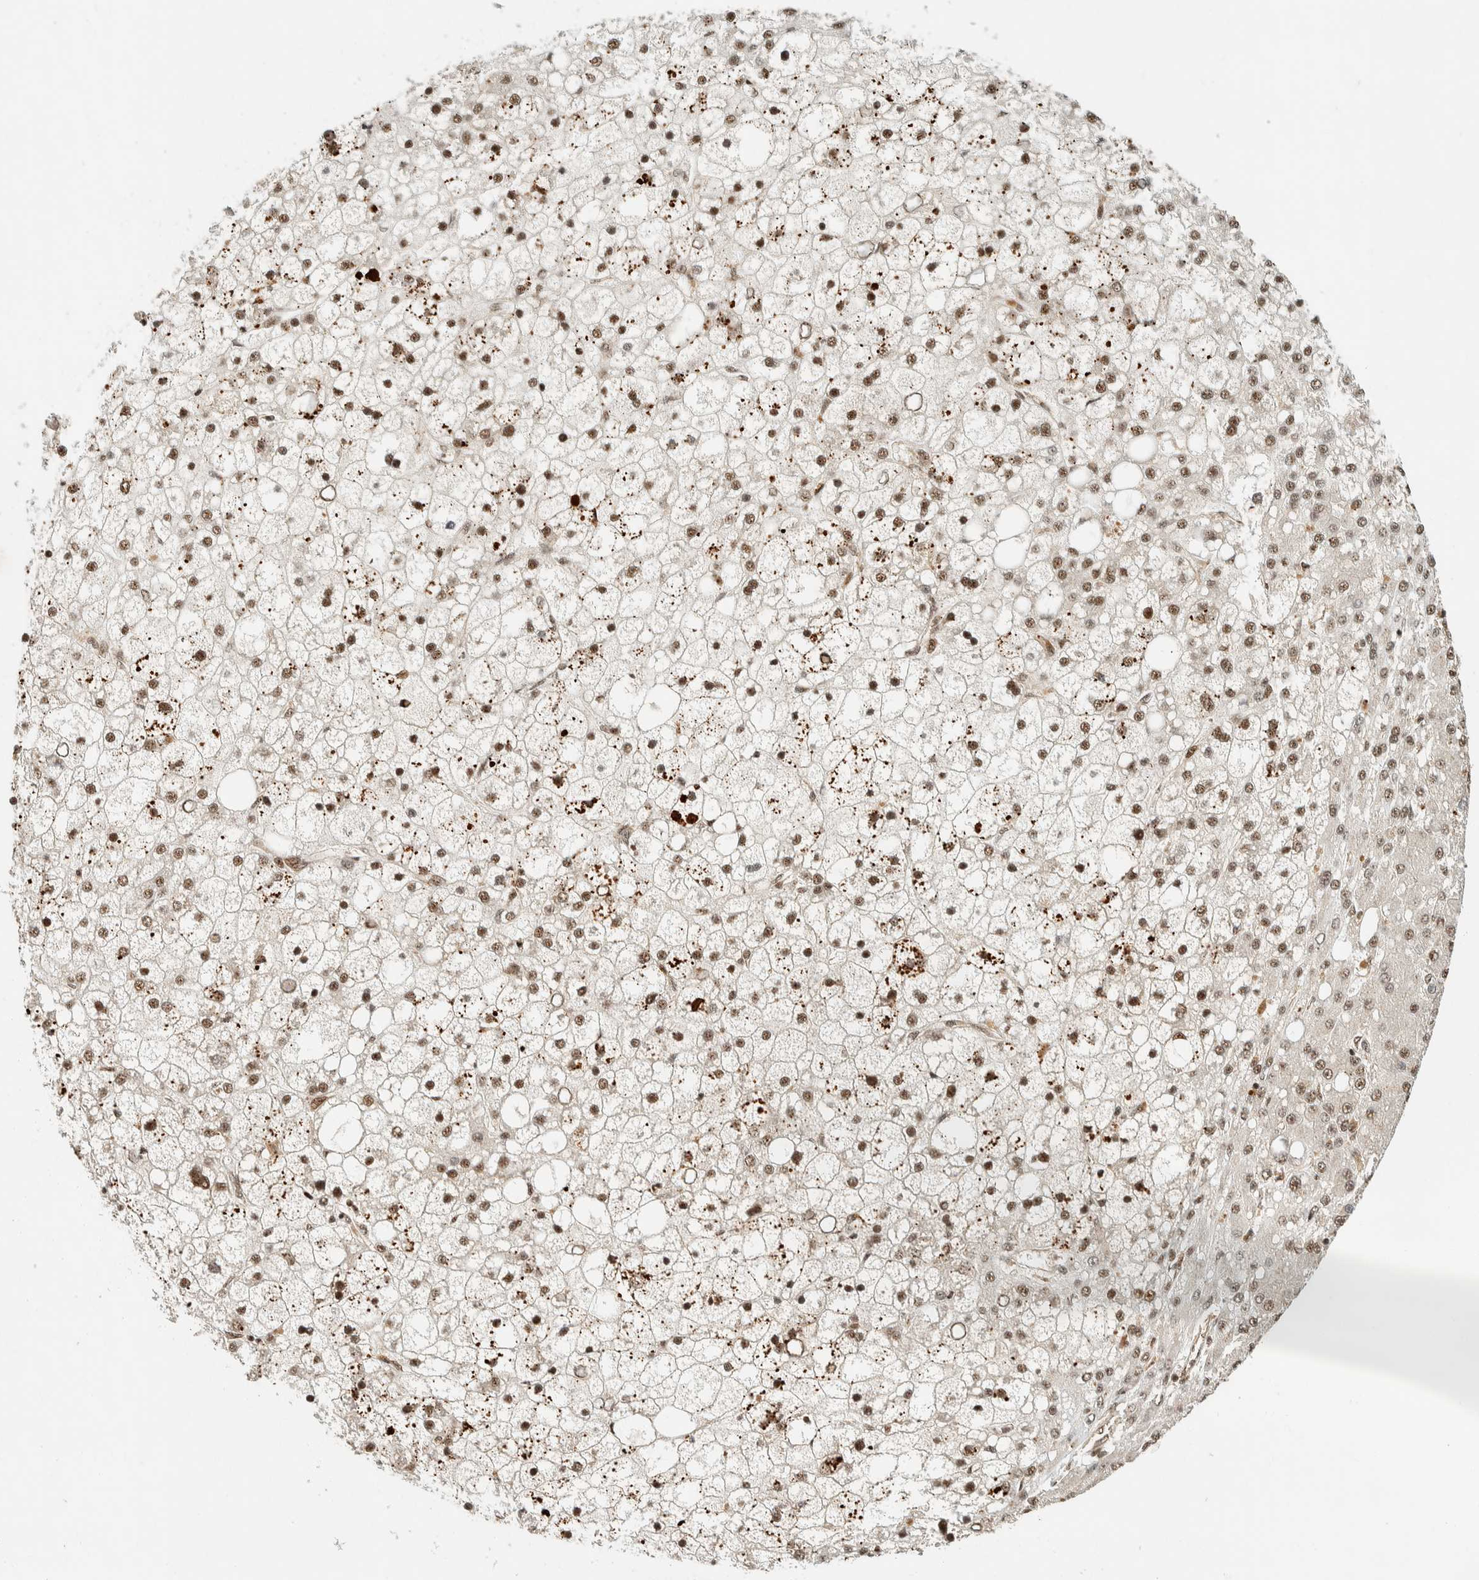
{"staining": {"intensity": "moderate", "quantity": ">75%", "location": "nuclear"}, "tissue": "liver cancer", "cell_type": "Tumor cells", "image_type": "cancer", "snomed": [{"axis": "morphology", "description": "Carcinoma, Hepatocellular, NOS"}, {"axis": "topography", "description": "Liver"}], "caption": "Immunohistochemistry (IHC) of liver cancer (hepatocellular carcinoma) displays medium levels of moderate nuclear staining in about >75% of tumor cells.", "gene": "SIK1", "patient": {"sex": "male", "age": 67}}